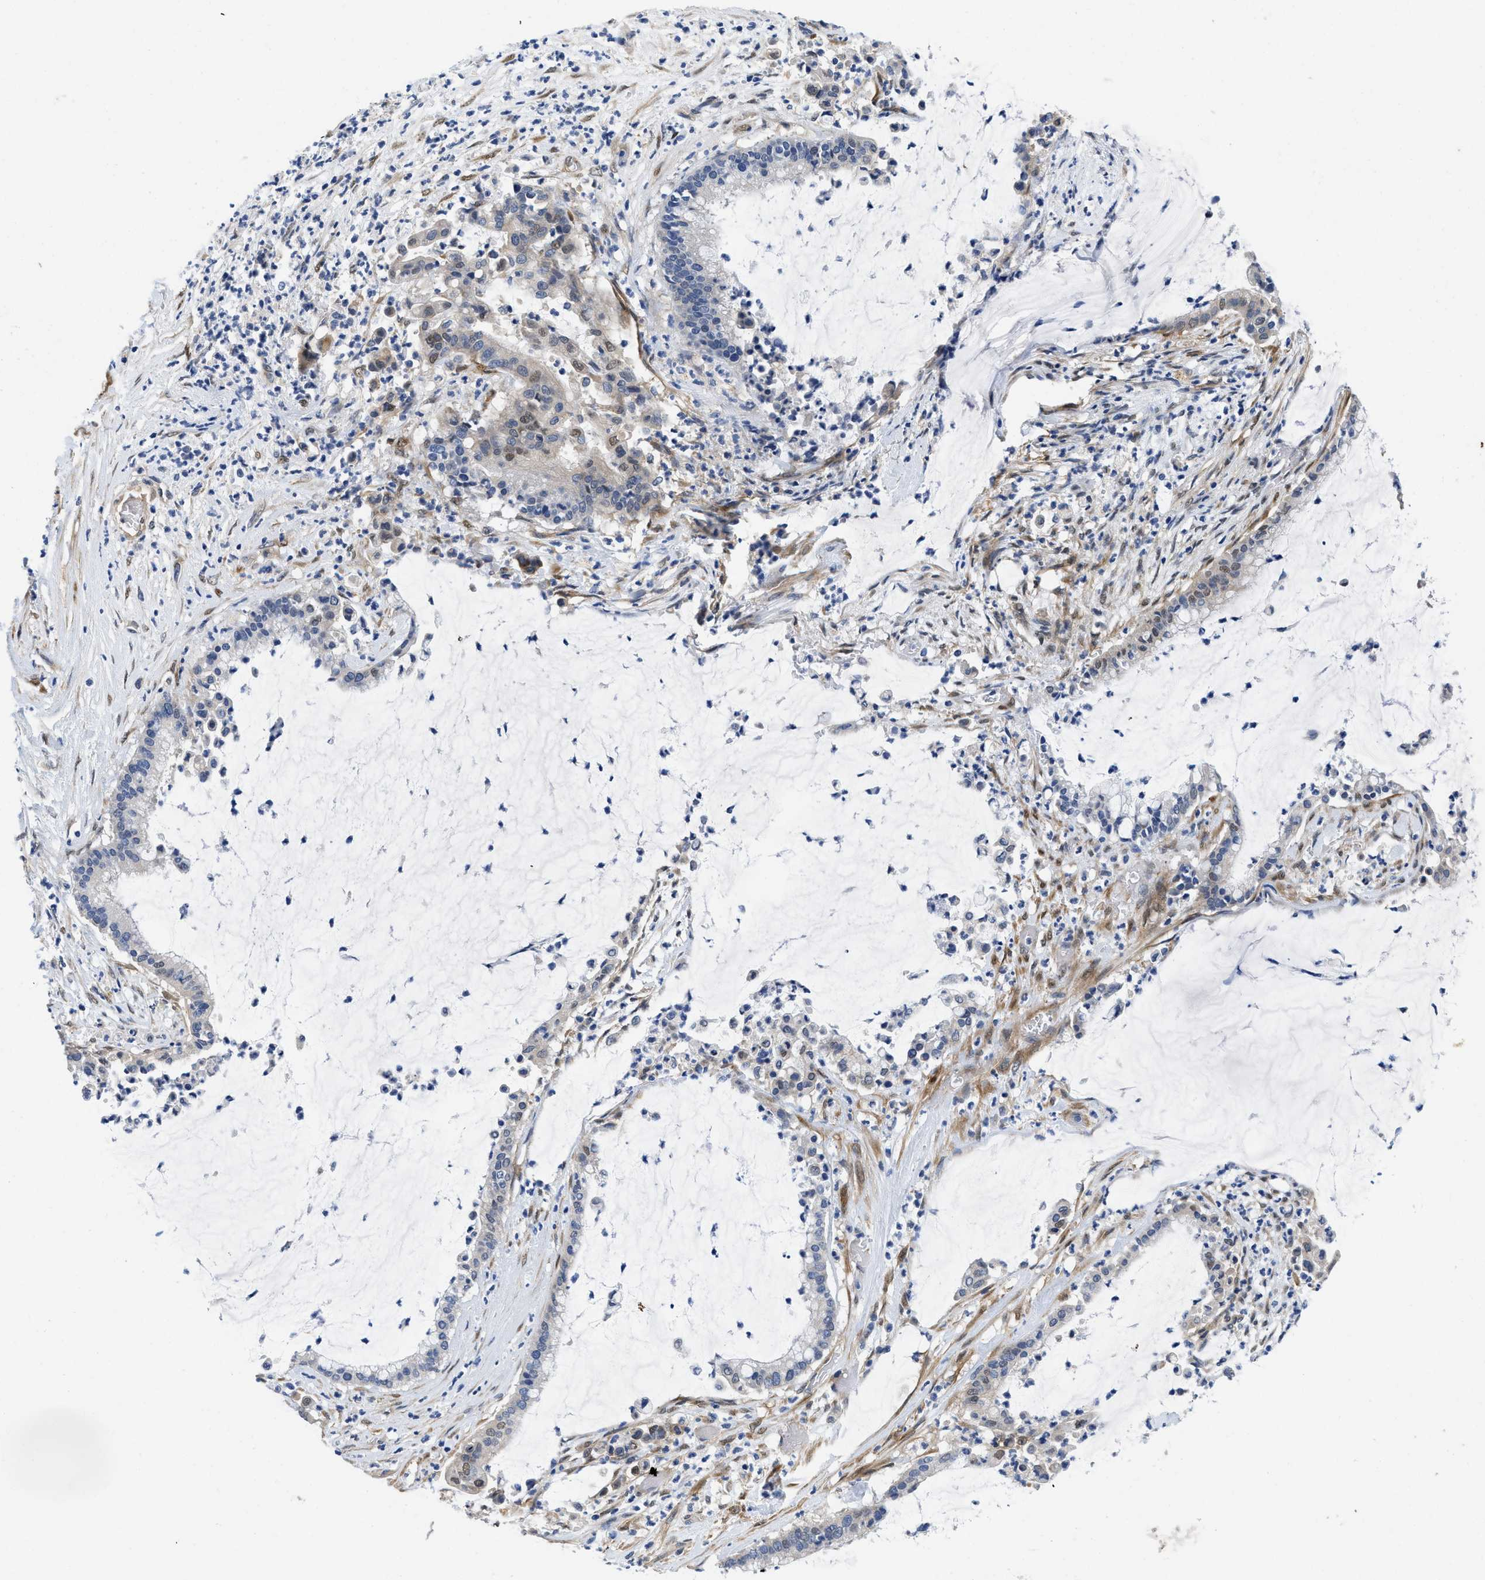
{"staining": {"intensity": "moderate", "quantity": "<25%", "location": "nuclear"}, "tissue": "pancreatic cancer", "cell_type": "Tumor cells", "image_type": "cancer", "snomed": [{"axis": "morphology", "description": "Adenocarcinoma, NOS"}, {"axis": "topography", "description": "Pancreas"}], "caption": "A brown stain shows moderate nuclear staining of a protein in human pancreatic adenocarcinoma tumor cells. Nuclei are stained in blue.", "gene": "RAPH1", "patient": {"sex": "male", "age": 41}}